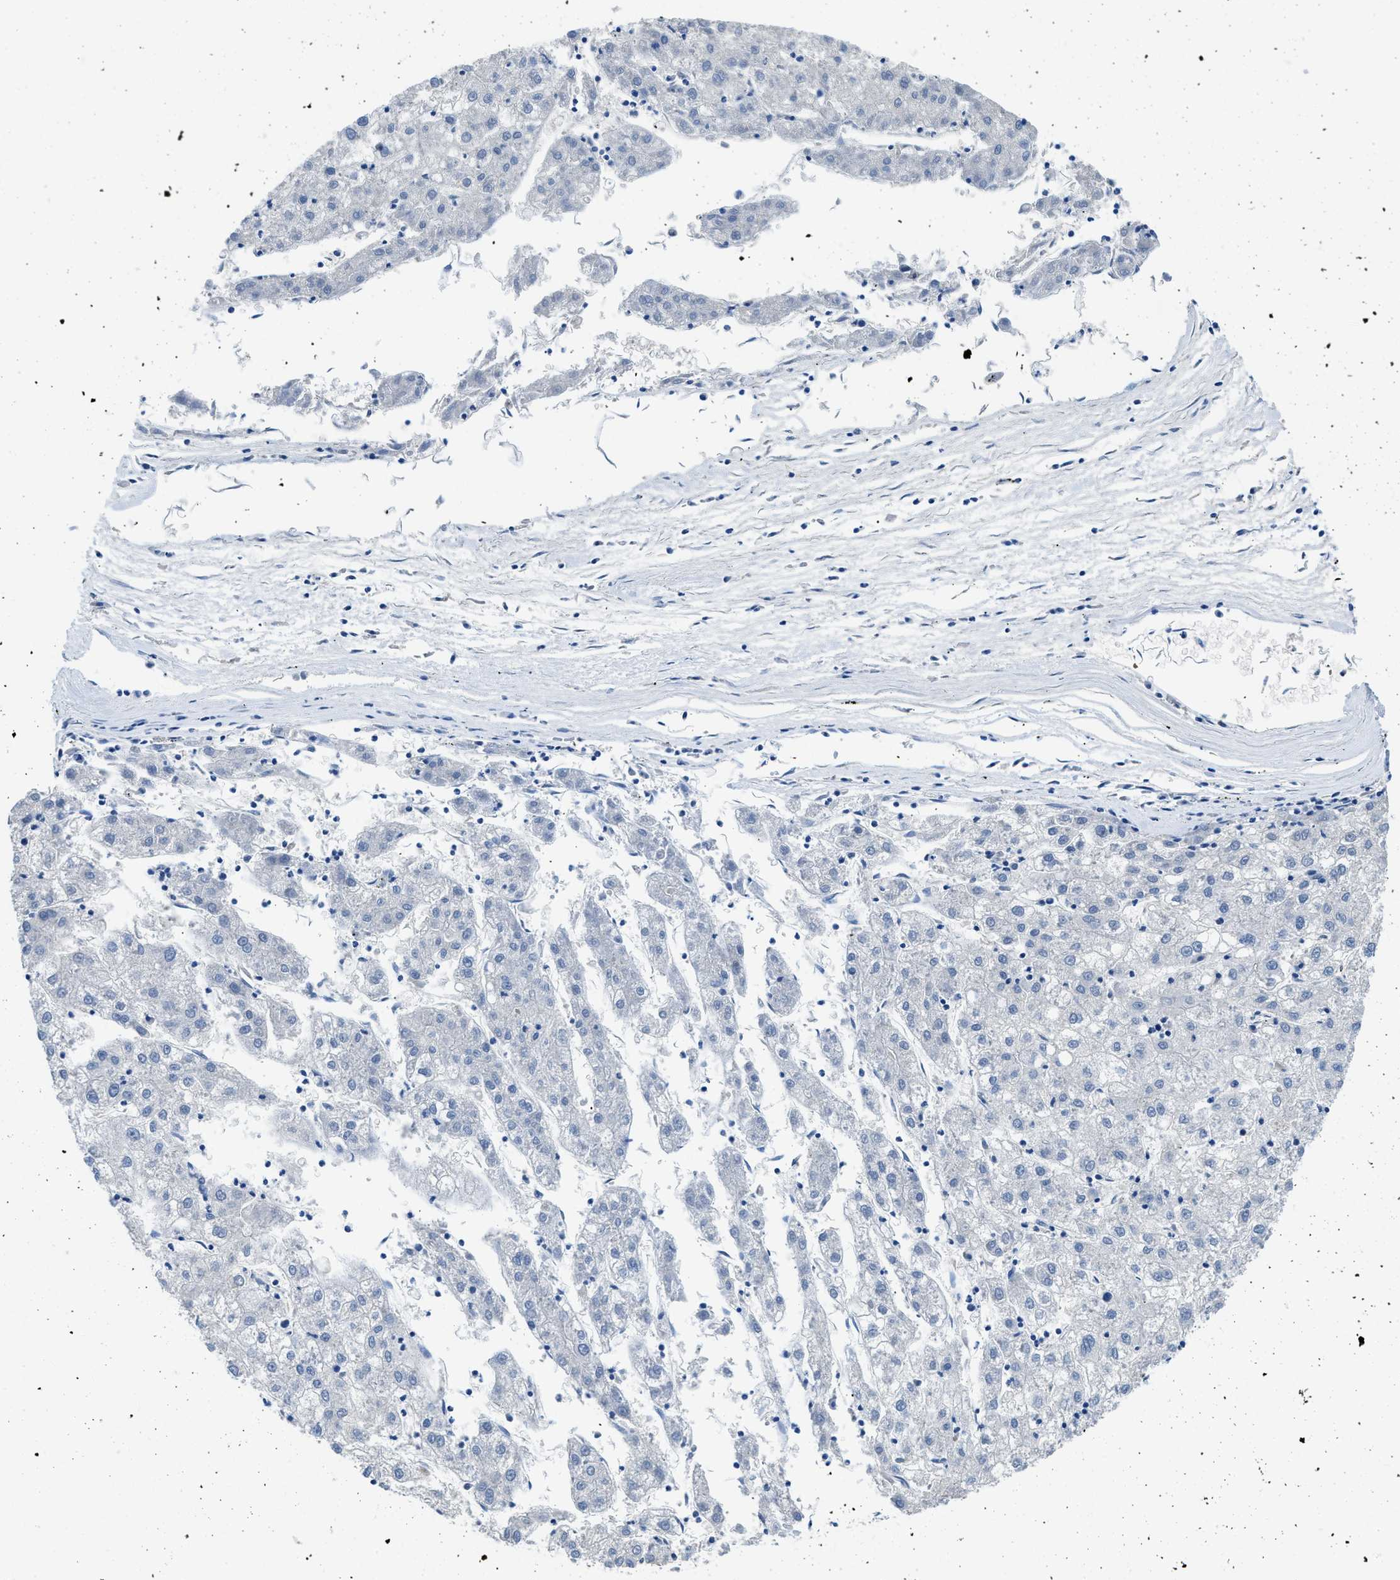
{"staining": {"intensity": "negative", "quantity": "none", "location": "none"}, "tissue": "liver cancer", "cell_type": "Tumor cells", "image_type": "cancer", "snomed": [{"axis": "morphology", "description": "Carcinoma, Hepatocellular, NOS"}, {"axis": "topography", "description": "Liver"}], "caption": "Liver hepatocellular carcinoma was stained to show a protein in brown. There is no significant positivity in tumor cells.", "gene": "SLC10A6", "patient": {"sex": "male", "age": 72}}